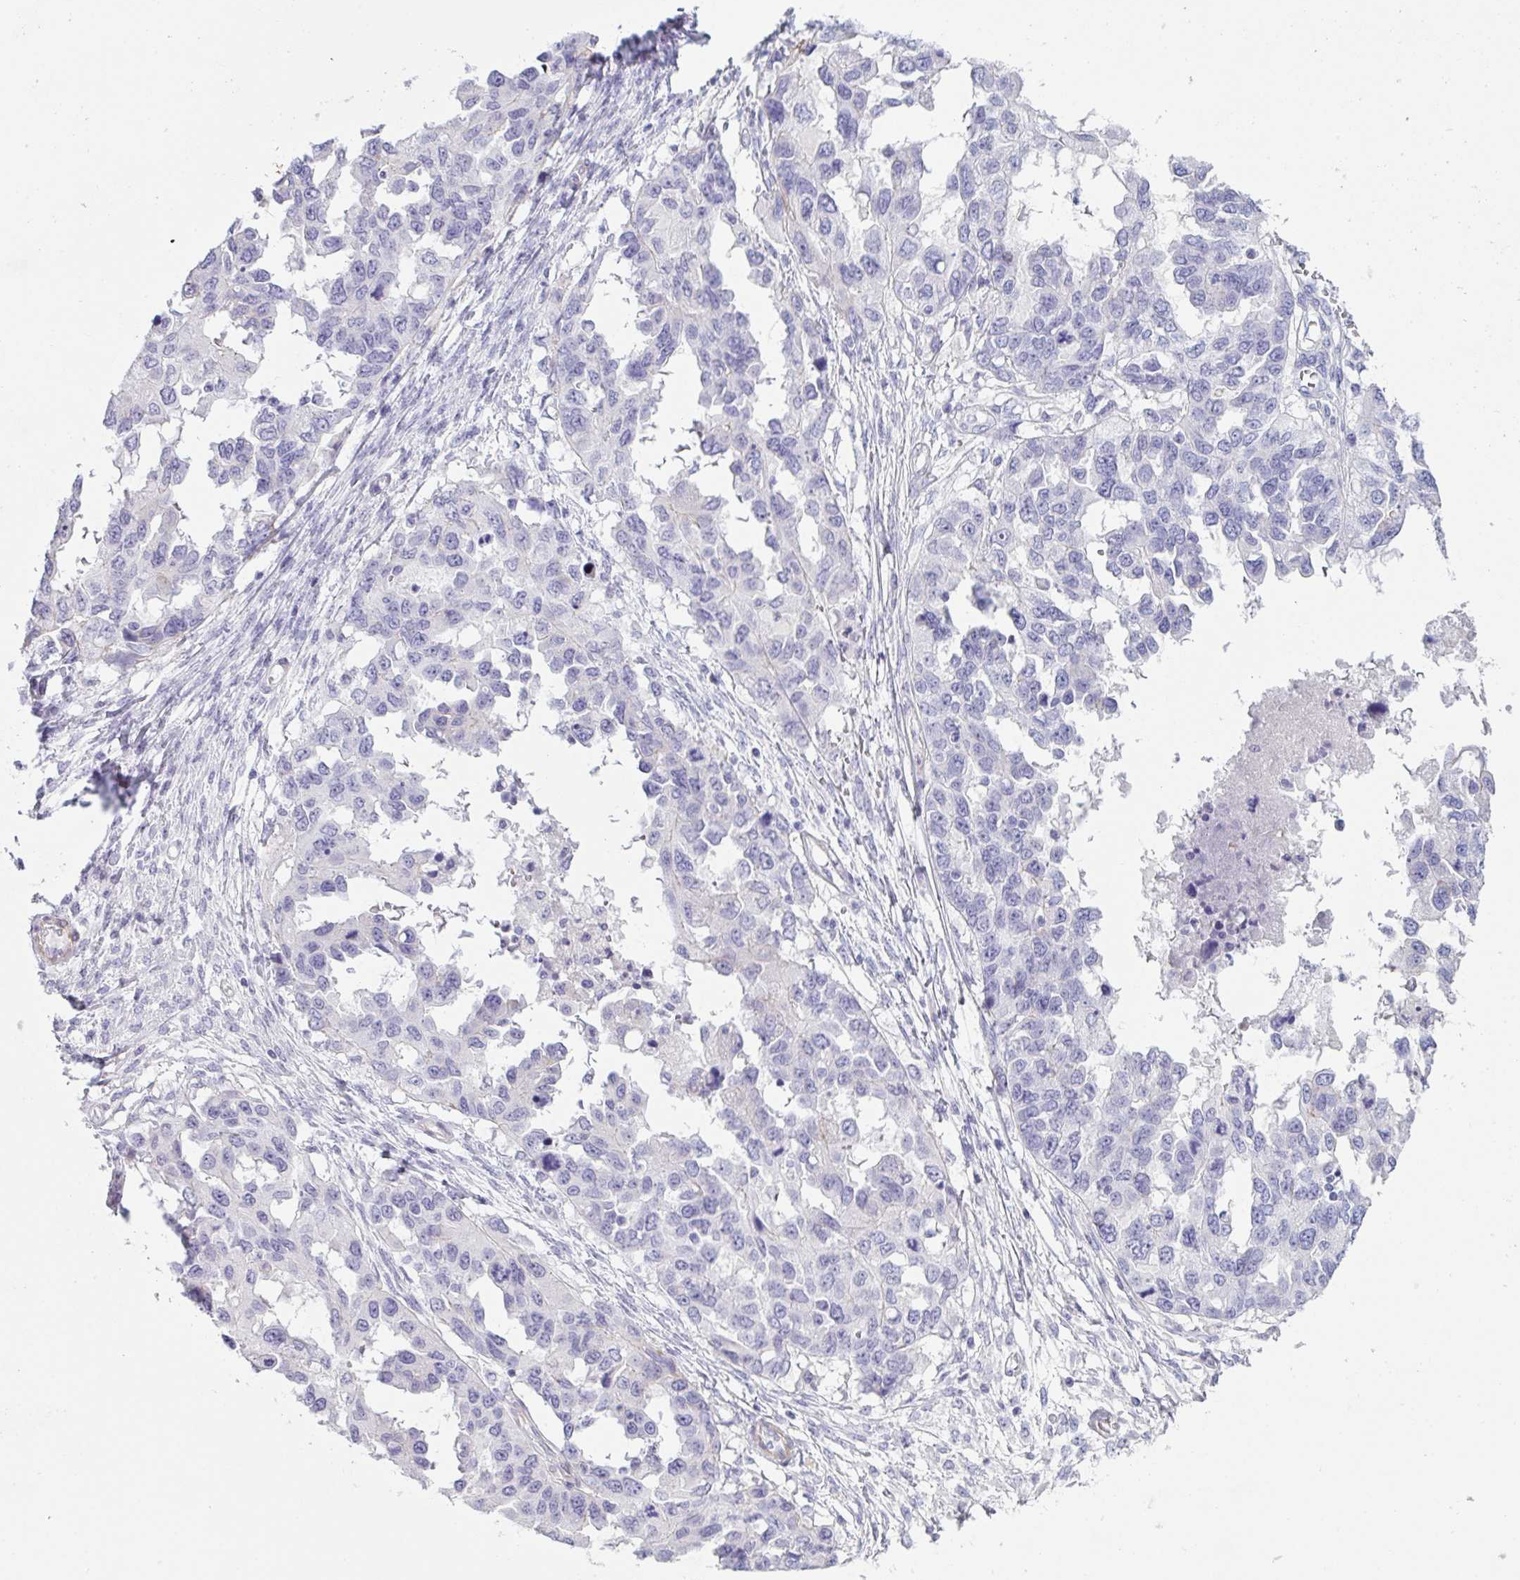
{"staining": {"intensity": "negative", "quantity": "none", "location": "none"}, "tissue": "ovarian cancer", "cell_type": "Tumor cells", "image_type": "cancer", "snomed": [{"axis": "morphology", "description": "Cystadenocarcinoma, serous, NOS"}, {"axis": "topography", "description": "Ovary"}], "caption": "Immunohistochemical staining of ovarian cancer (serous cystadenocarcinoma) demonstrates no significant staining in tumor cells.", "gene": "OR5P3", "patient": {"sex": "female", "age": 53}}